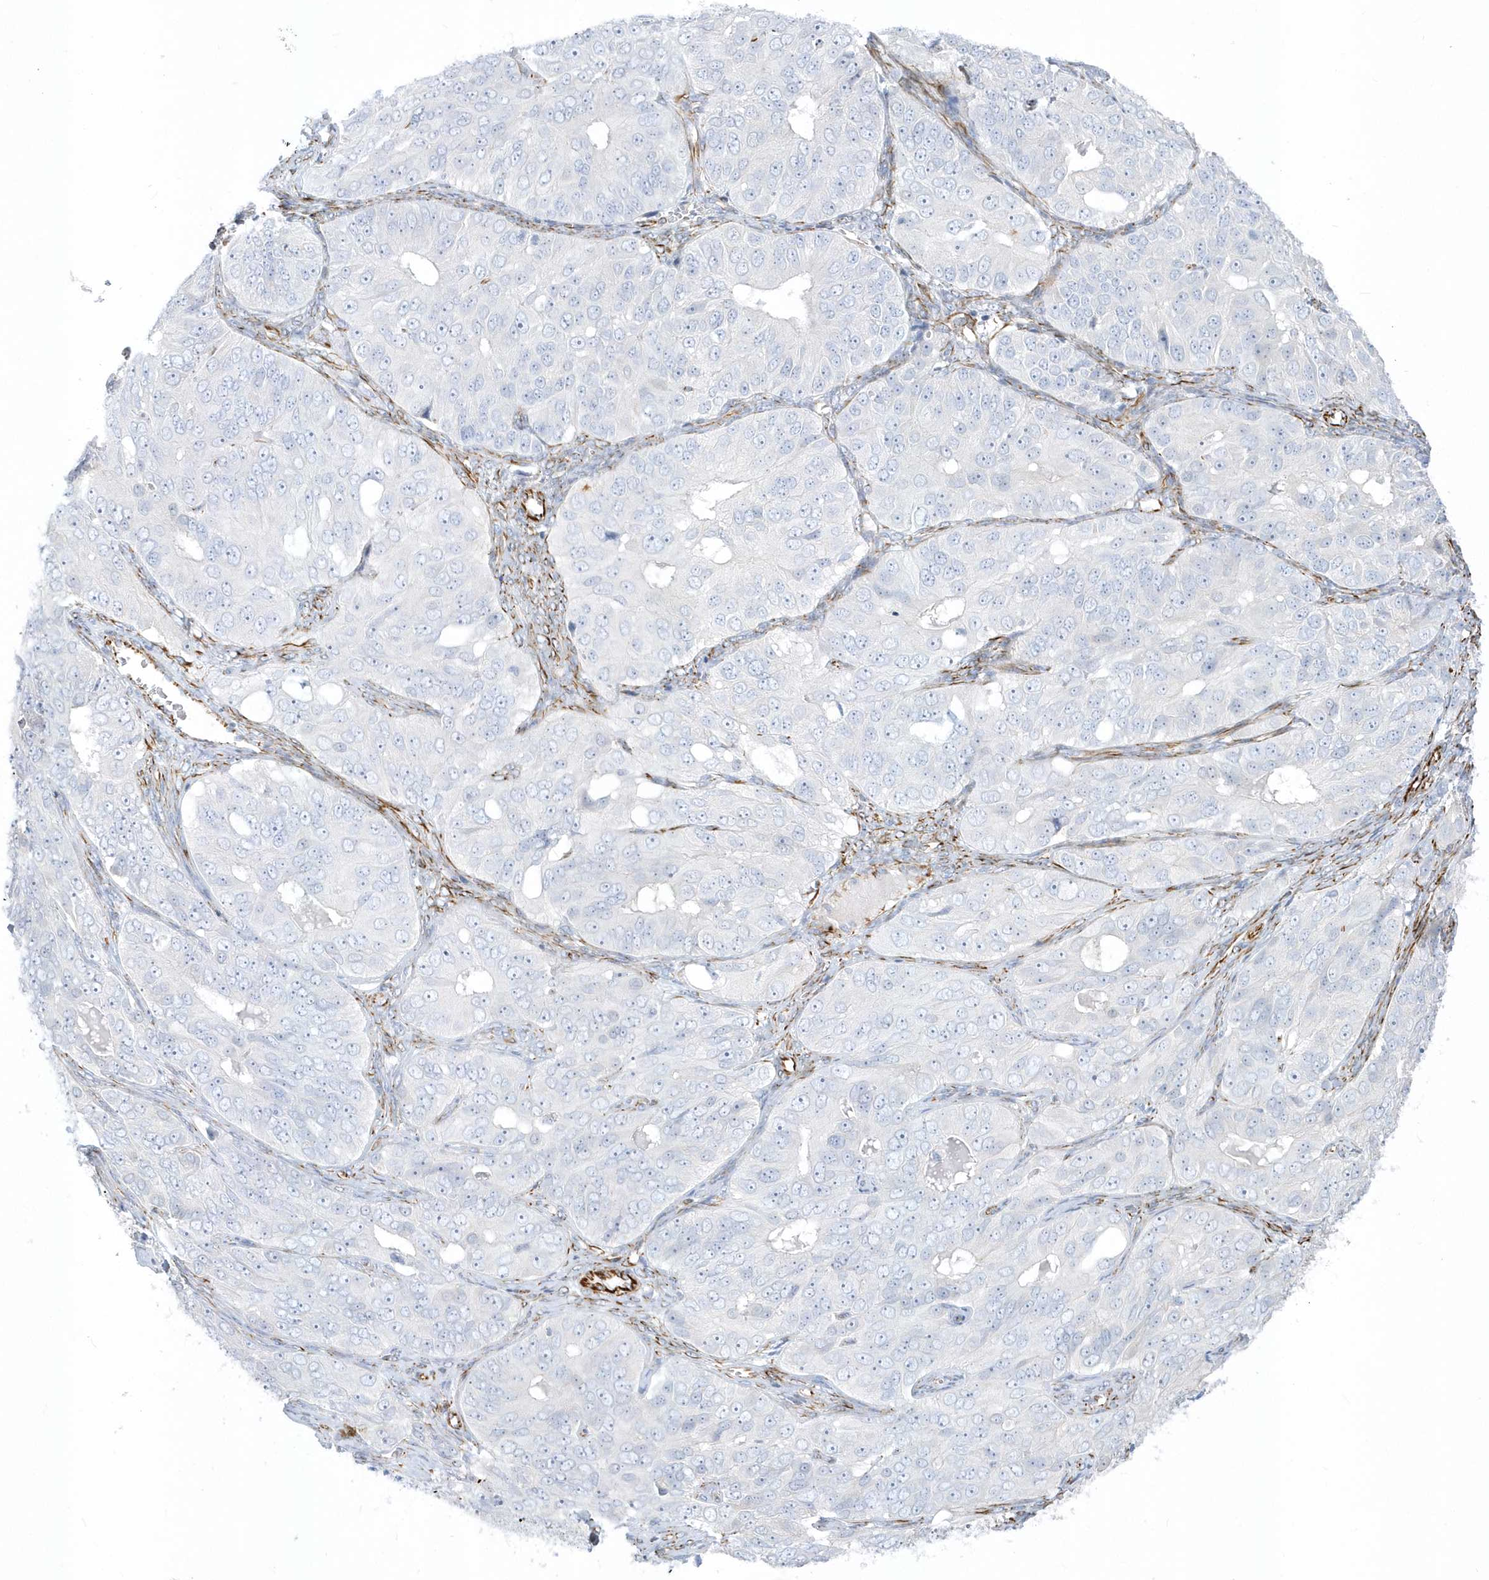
{"staining": {"intensity": "negative", "quantity": "none", "location": "none"}, "tissue": "ovarian cancer", "cell_type": "Tumor cells", "image_type": "cancer", "snomed": [{"axis": "morphology", "description": "Carcinoma, endometroid"}, {"axis": "topography", "description": "Ovary"}], "caption": "Tumor cells show no significant positivity in ovarian cancer (endometroid carcinoma).", "gene": "PPIL6", "patient": {"sex": "female", "age": 51}}